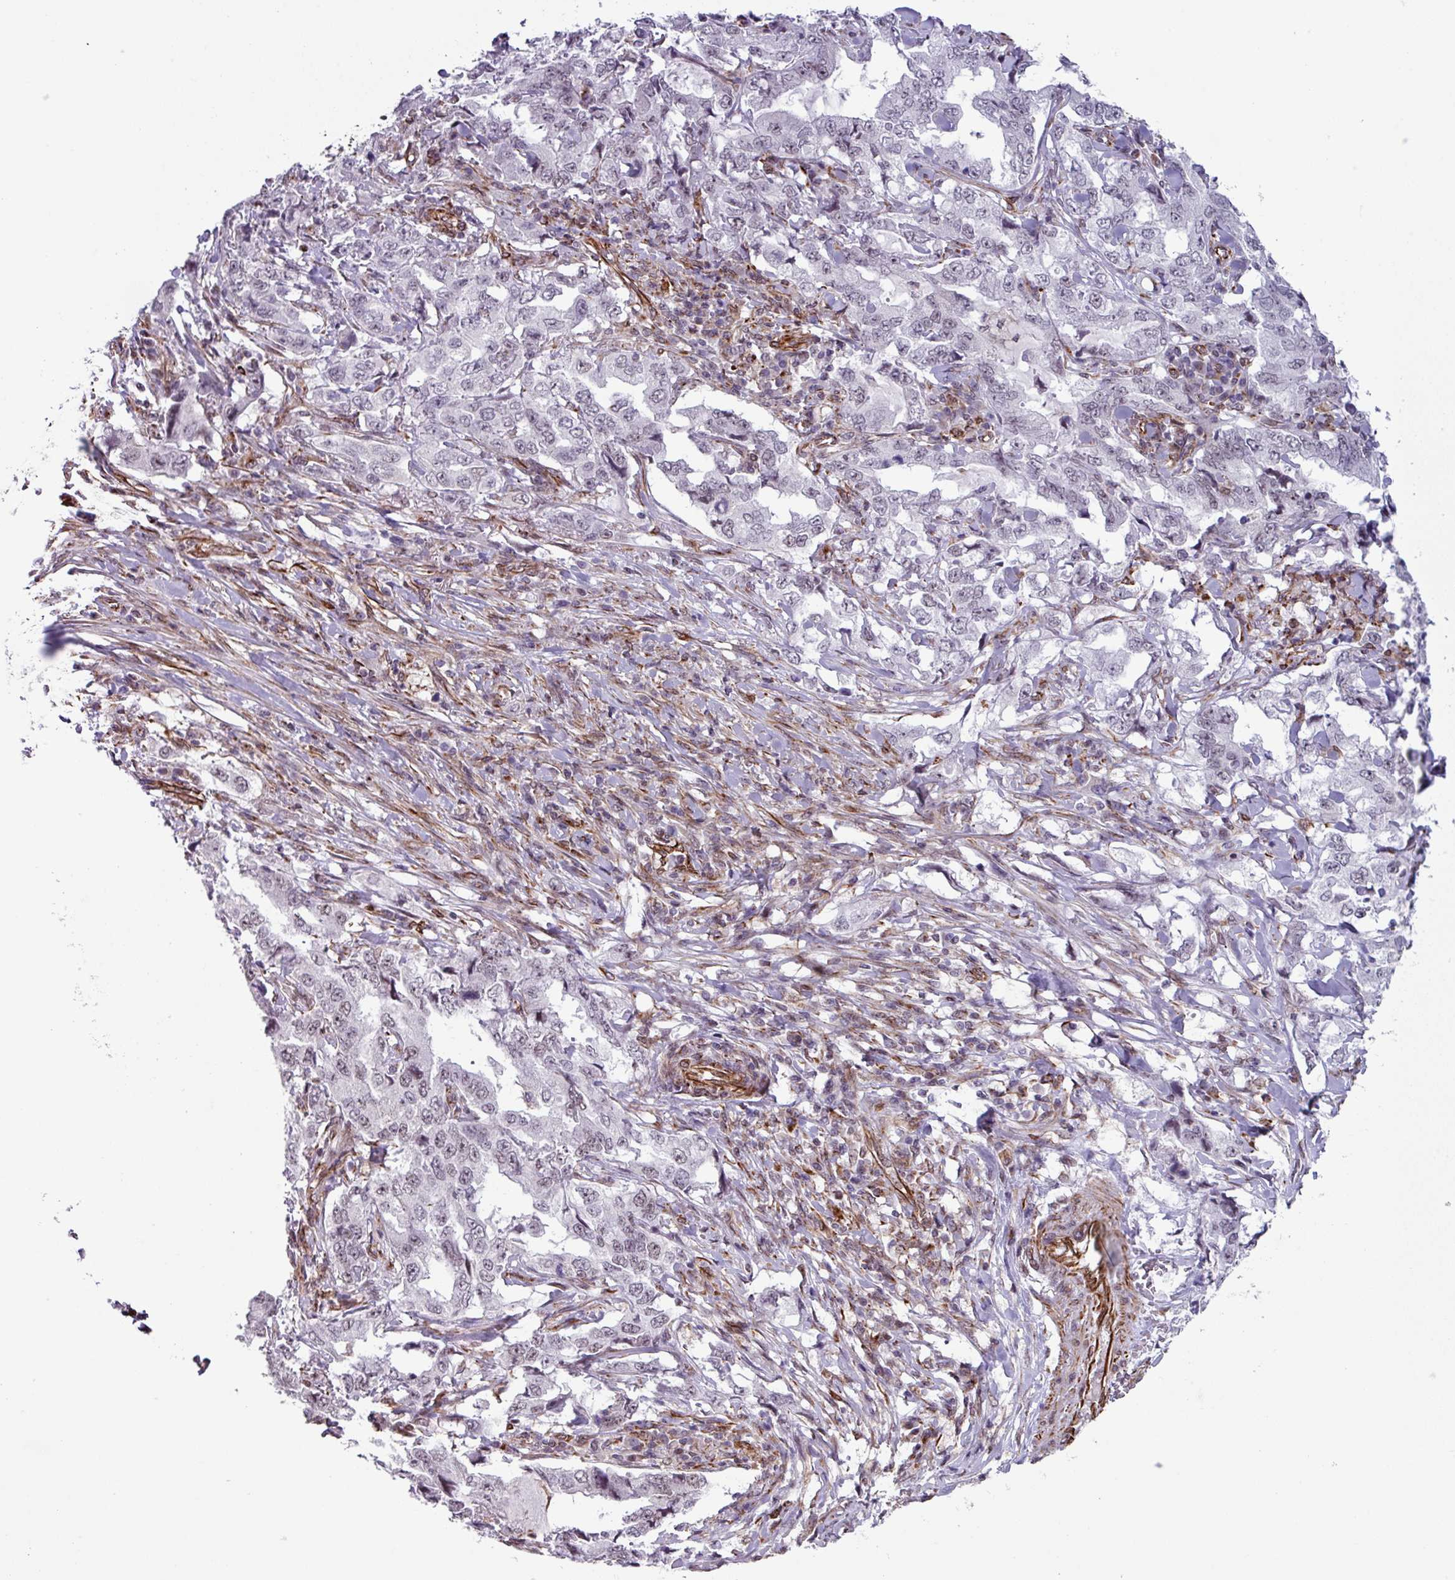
{"staining": {"intensity": "negative", "quantity": "none", "location": "none"}, "tissue": "lung cancer", "cell_type": "Tumor cells", "image_type": "cancer", "snomed": [{"axis": "morphology", "description": "Adenocarcinoma, NOS"}, {"axis": "topography", "description": "Lung"}], "caption": "A micrograph of lung cancer (adenocarcinoma) stained for a protein shows no brown staining in tumor cells.", "gene": "CHD3", "patient": {"sex": "female", "age": 51}}